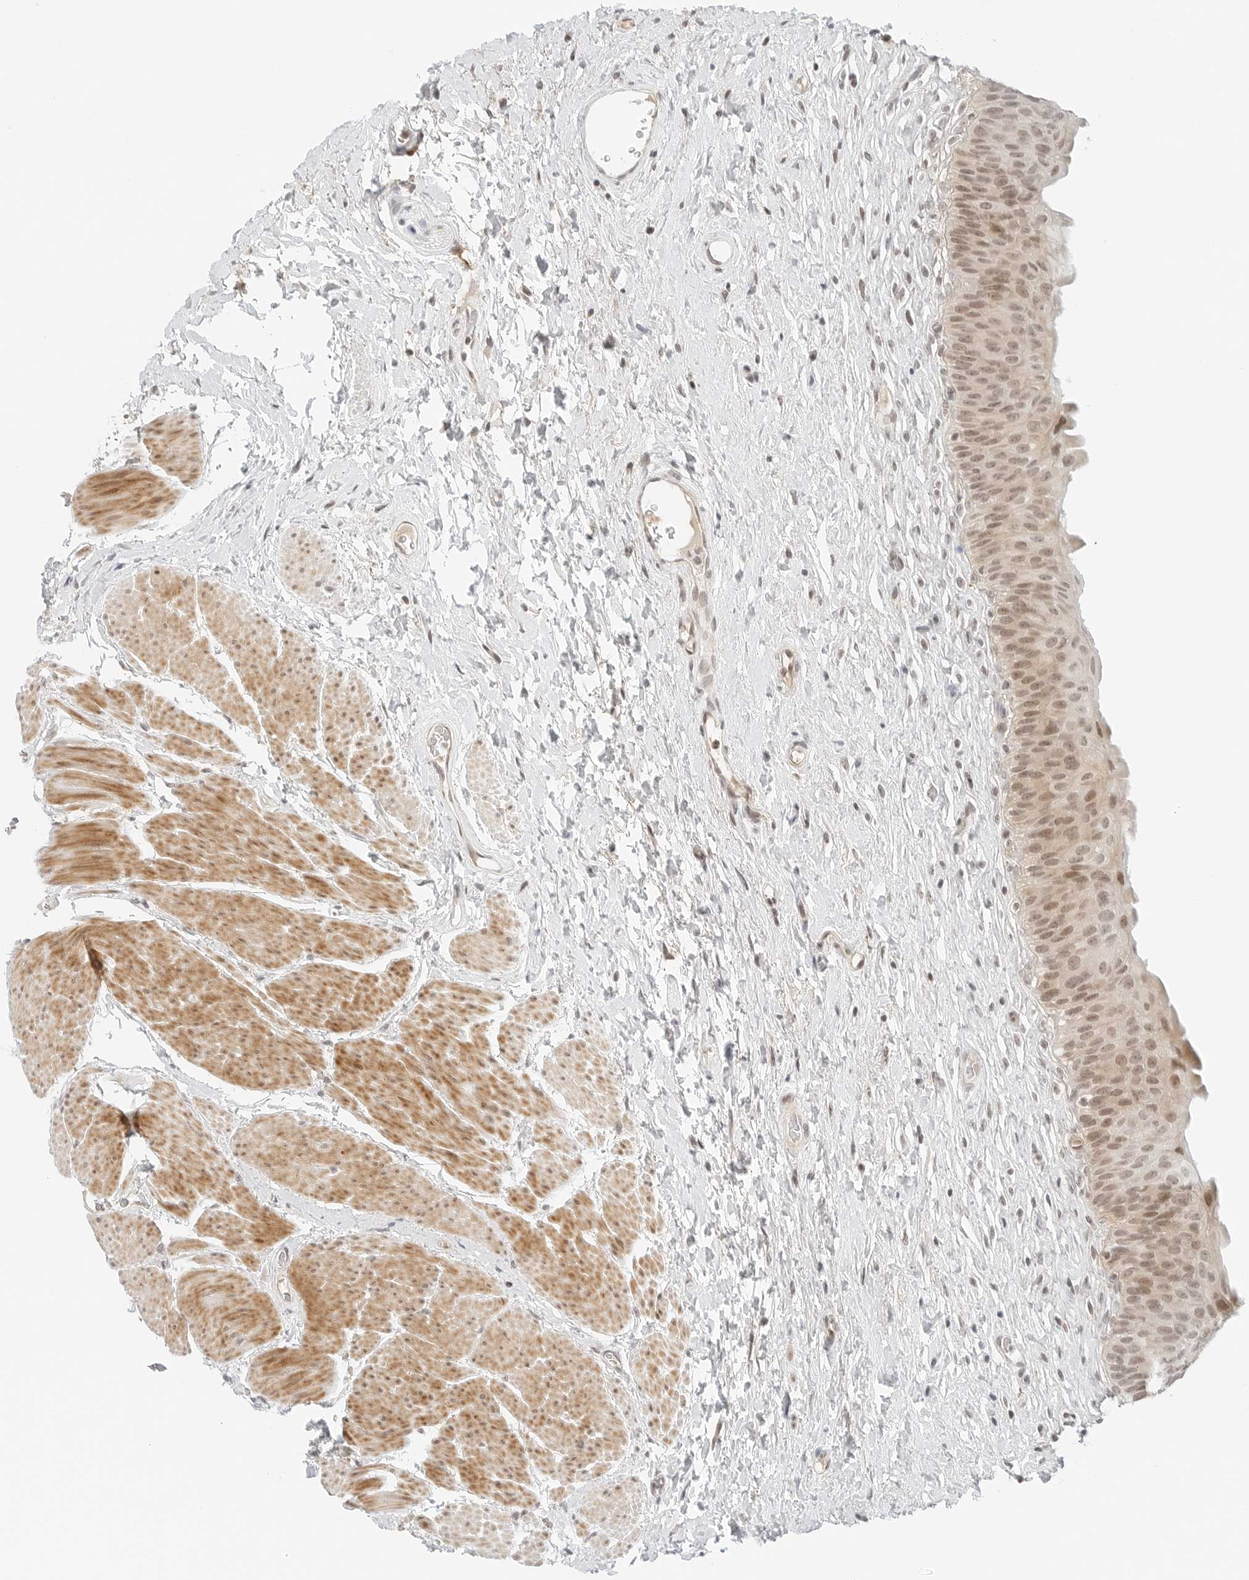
{"staining": {"intensity": "moderate", "quantity": ">75%", "location": "nuclear"}, "tissue": "urinary bladder", "cell_type": "Urothelial cells", "image_type": "normal", "snomed": [{"axis": "morphology", "description": "Normal tissue, NOS"}, {"axis": "topography", "description": "Urinary bladder"}], "caption": "Urothelial cells show medium levels of moderate nuclear staining in about >75% of cells in normal human urinary bladder. (DAB IHC, brown staining for protein, blue staining for nuclei).", "gene": "NEO1", "patient": {"sex": "male", "age": 74}}